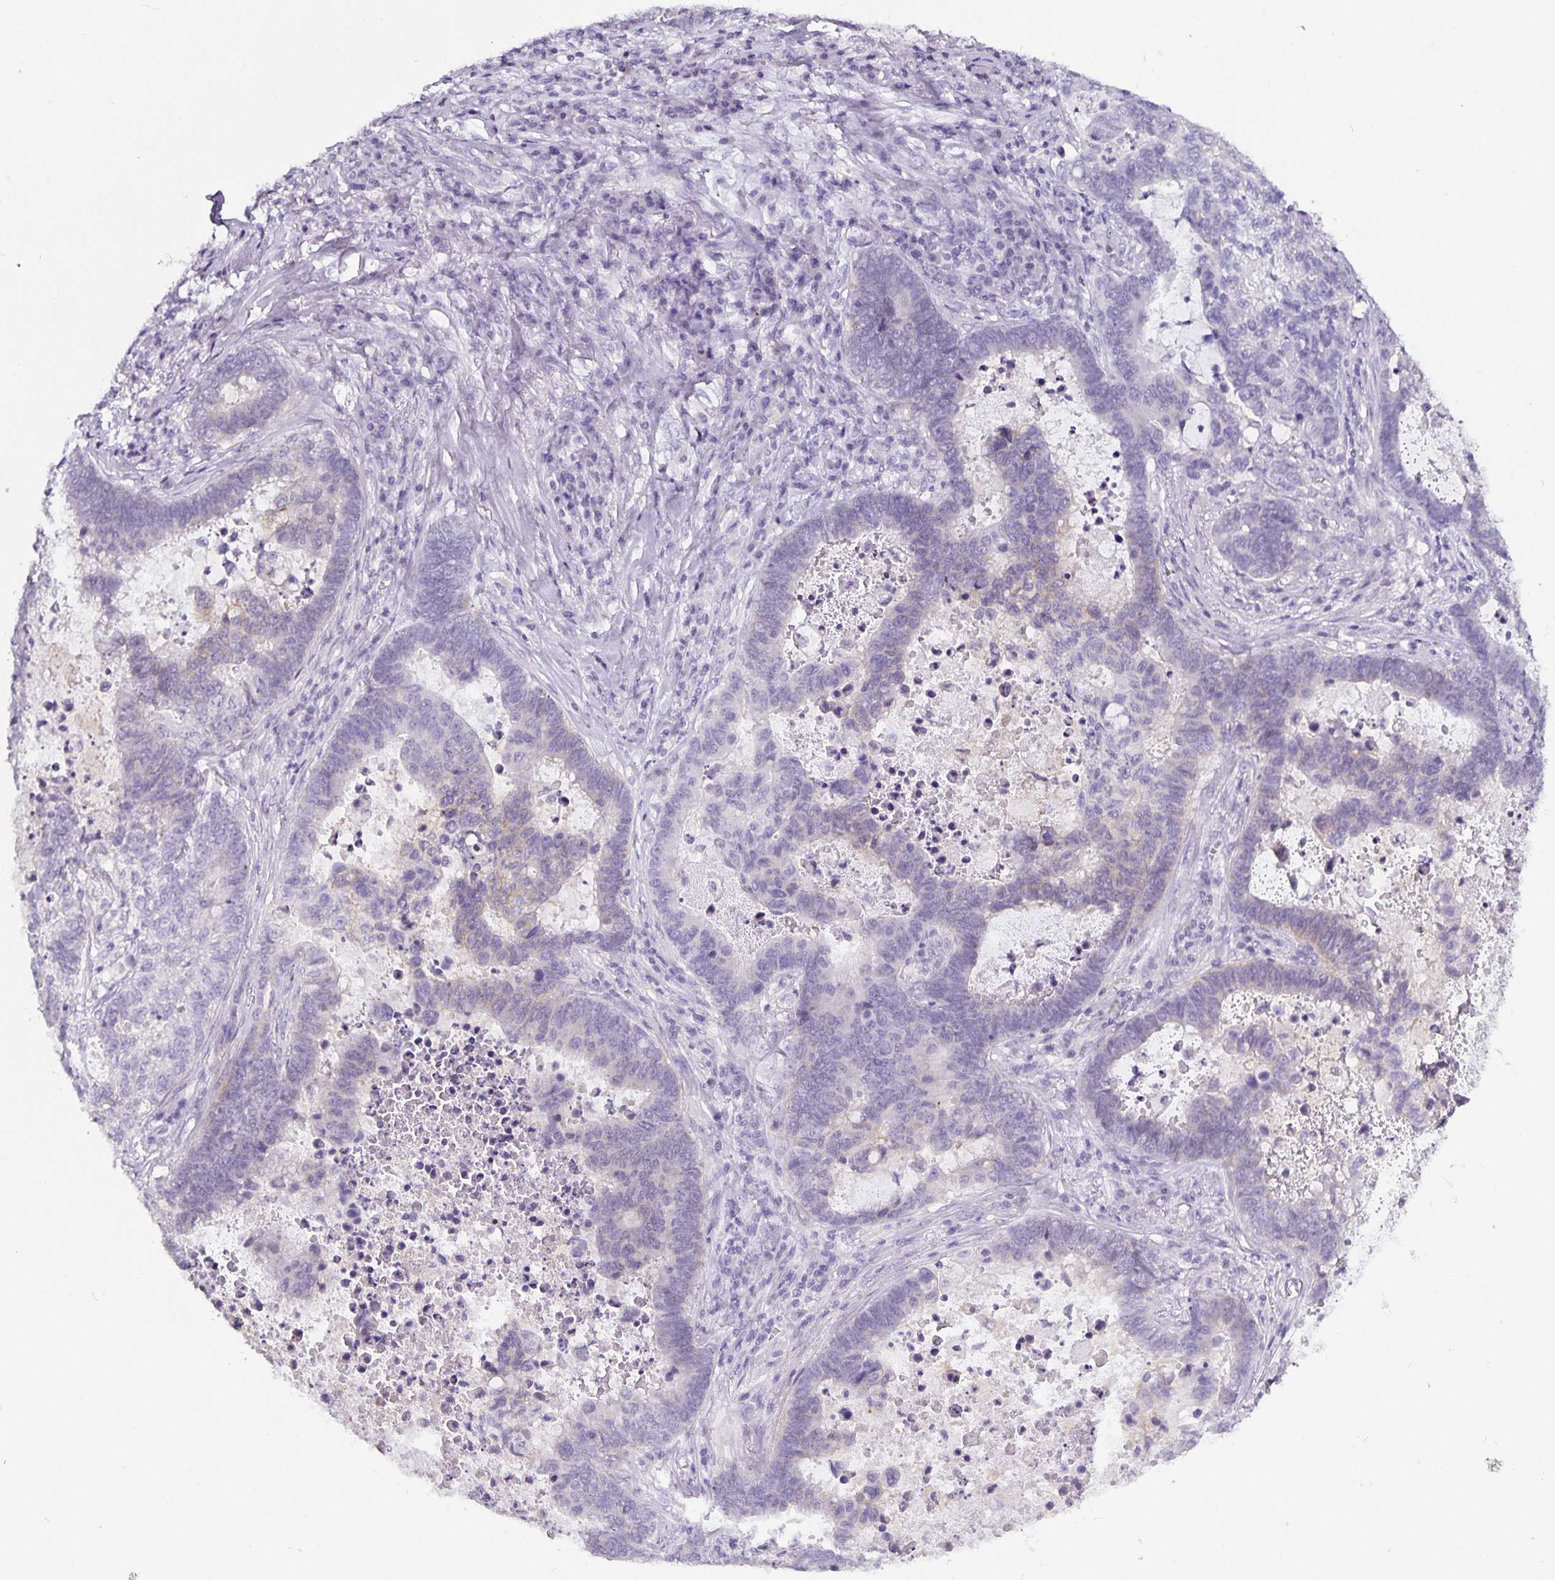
{"staining": {"intensity": "negative", "quantity": "none", "location": "none"}, "tissue": "lung cancer", "cell_type": "Tumor cells", "image_type": "cancer", "snomed": [{"axis": "morphology", "description": "Aneuploidy"}, {"axis": "morphology", "description": "Adenocarcinoma, NOS"}, {"axis": "morphology", "description": "Adenocarcinoma primary or metastatic"}, {"axis": "topography", "description": "Lung"}], "caption": "DAB (3,3'-diaminobenzidine) immunohistochemical staining of human adenocarcinoma (lung) demonstrates no significant expression in tumor cells.", "gene": "CA12", "patient": {"sex": "female", "age": 75}}